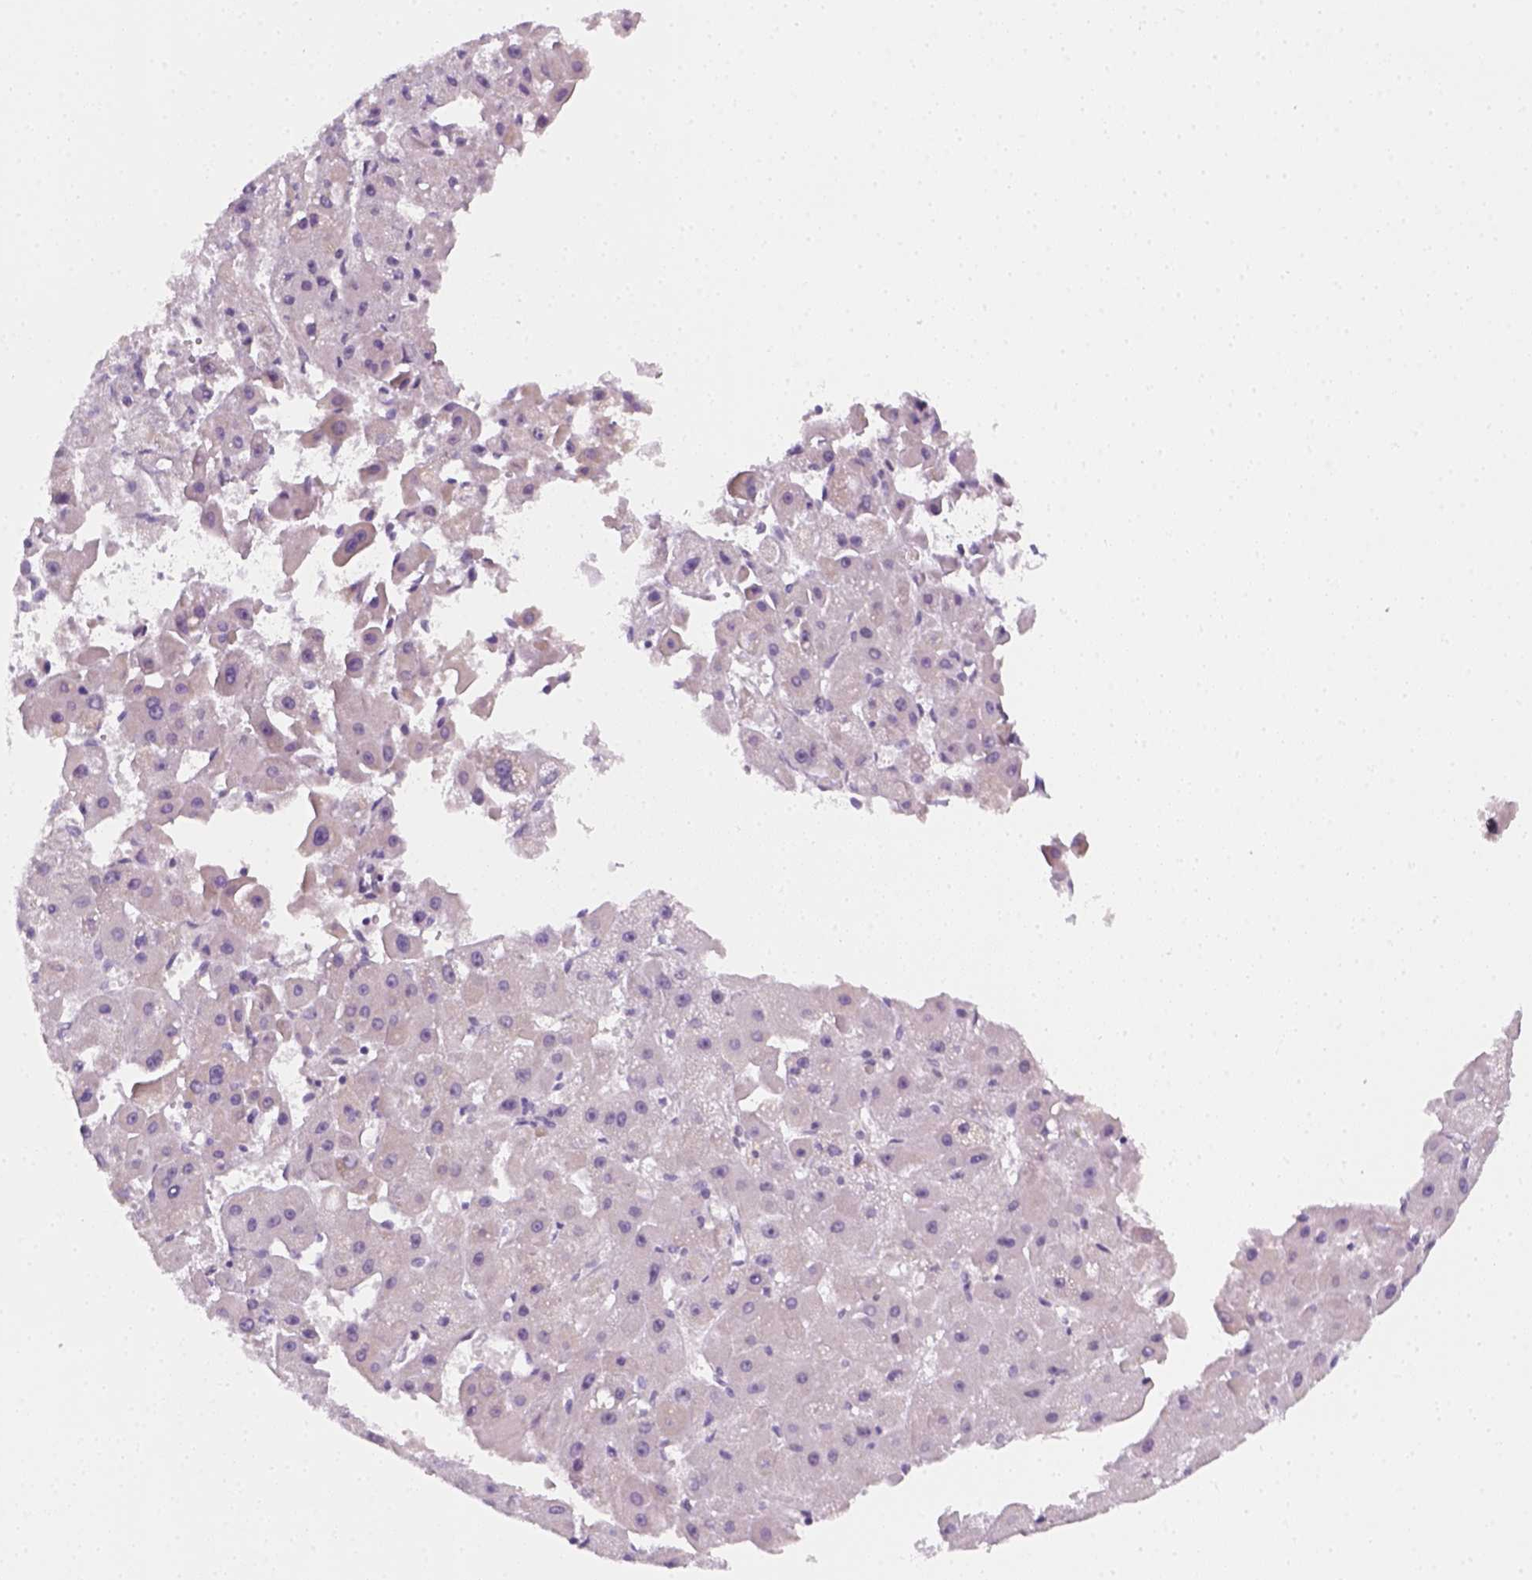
{"staining": {"intensity": "negative", "quantity": "none", "location": "none"}, "tissue": "liver cancer", "cell_type": "Tumor cells", "image_type": "cancer", "snomed": [{"axis": "morphology", "description": "Carcinoma, Hepatocellular, NOS"}, {"axis": "topography", "description": "Liver"}], "caption": "Human liver hepatocellular carcinoma stained for a protein using immunohistochemistry (IHC) exhibits no expression in tumor cells.", "gene": "AWAT2", "patient": {"sex": "female", "age": 25}}